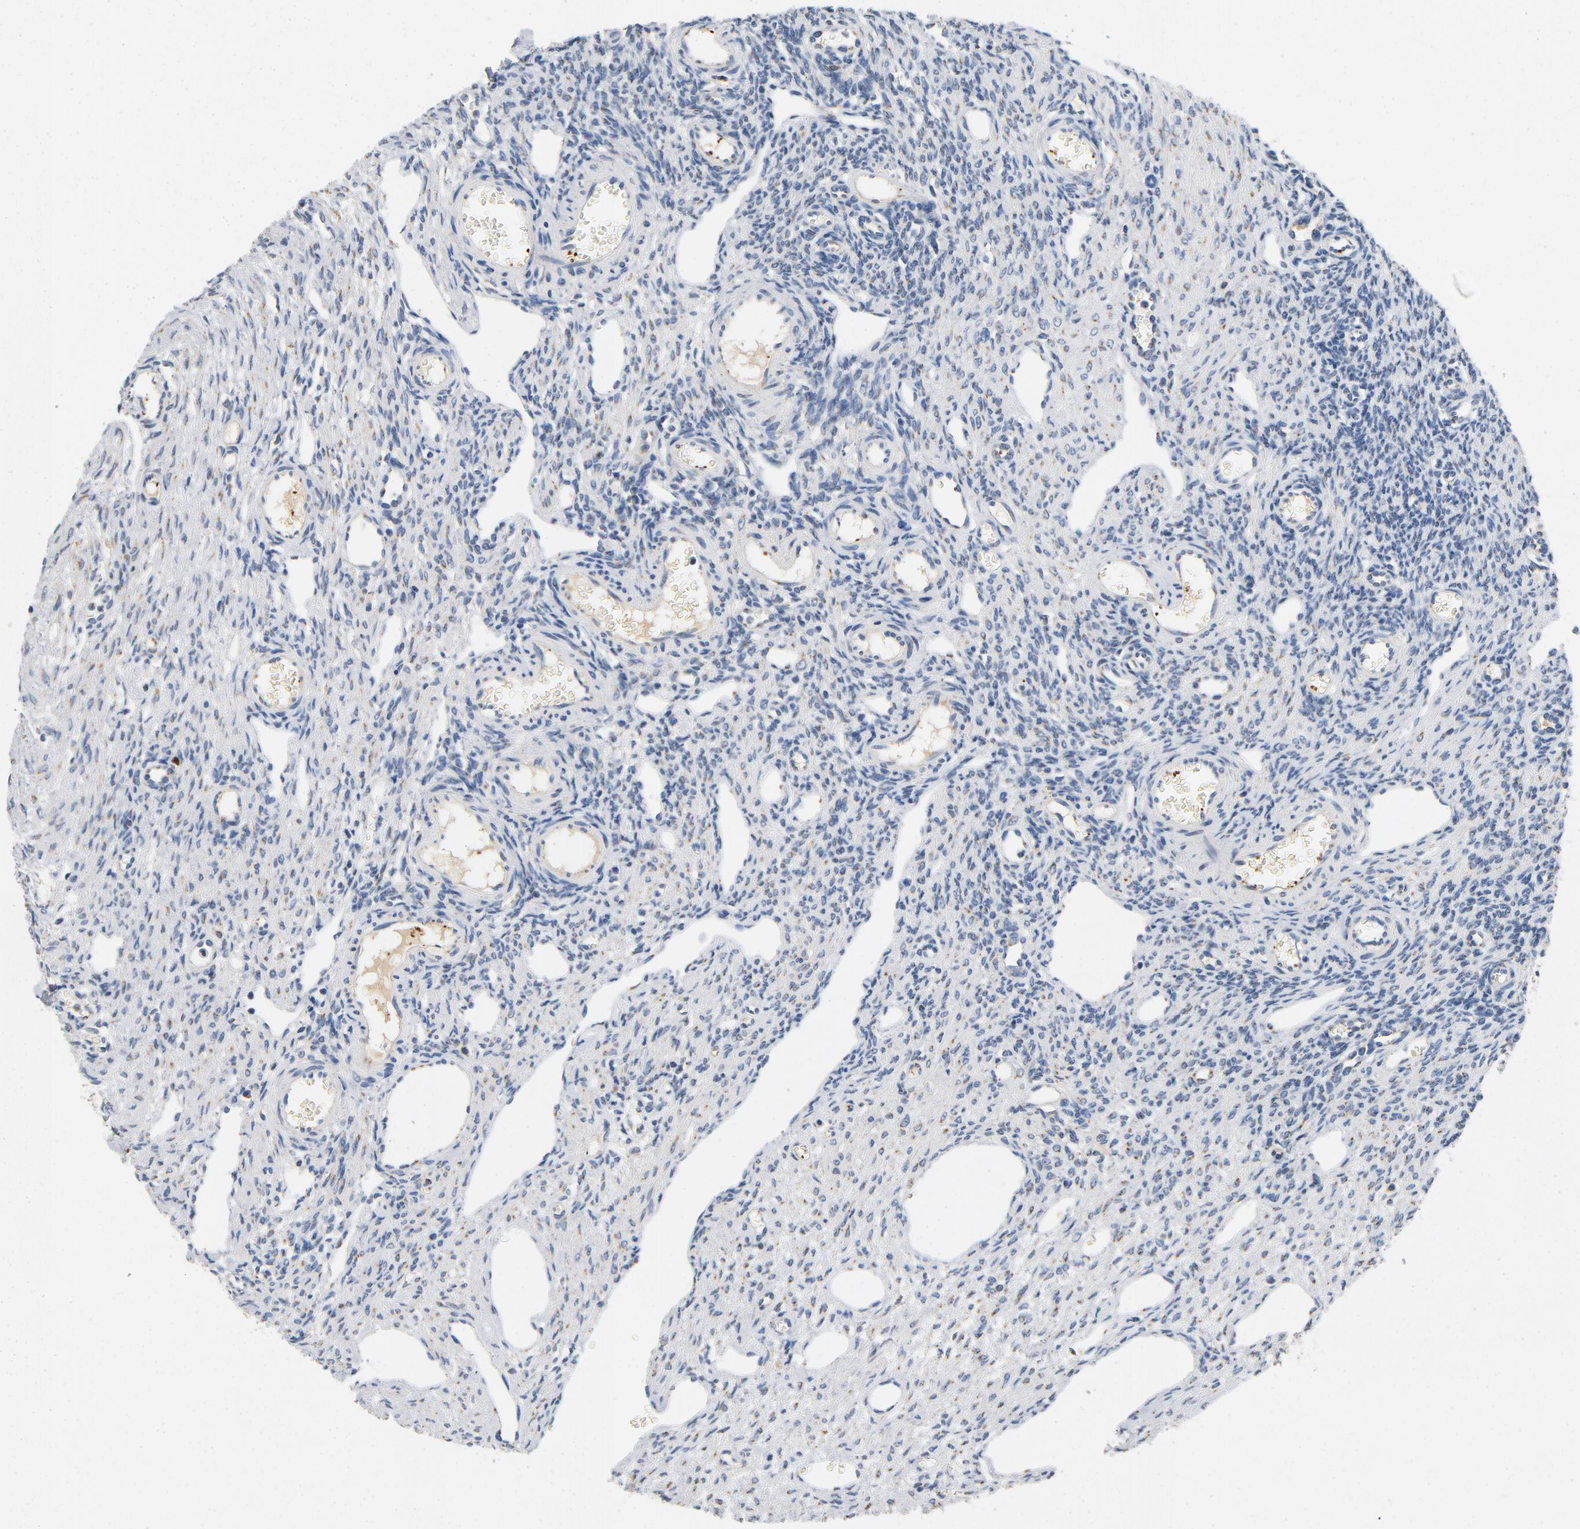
{"staining": {"intensity": "negative", "quantity": "none", "location": "none"}, "tissue": "ovary", "cell_type": "Follicle cells", "image_type": "normal", "snomed": [{"axis": "morphology", "description": "Normal tissue, NOS"}, {"axis": "topography", "description": "Ovary"}], "caption": "IHC photomicrograph of benign human ovary stained for a protein (brown), which exhibits no expression in follicle cells.", "gene": "LMAN2", "patient": {"sex": "female", "age": 33}}